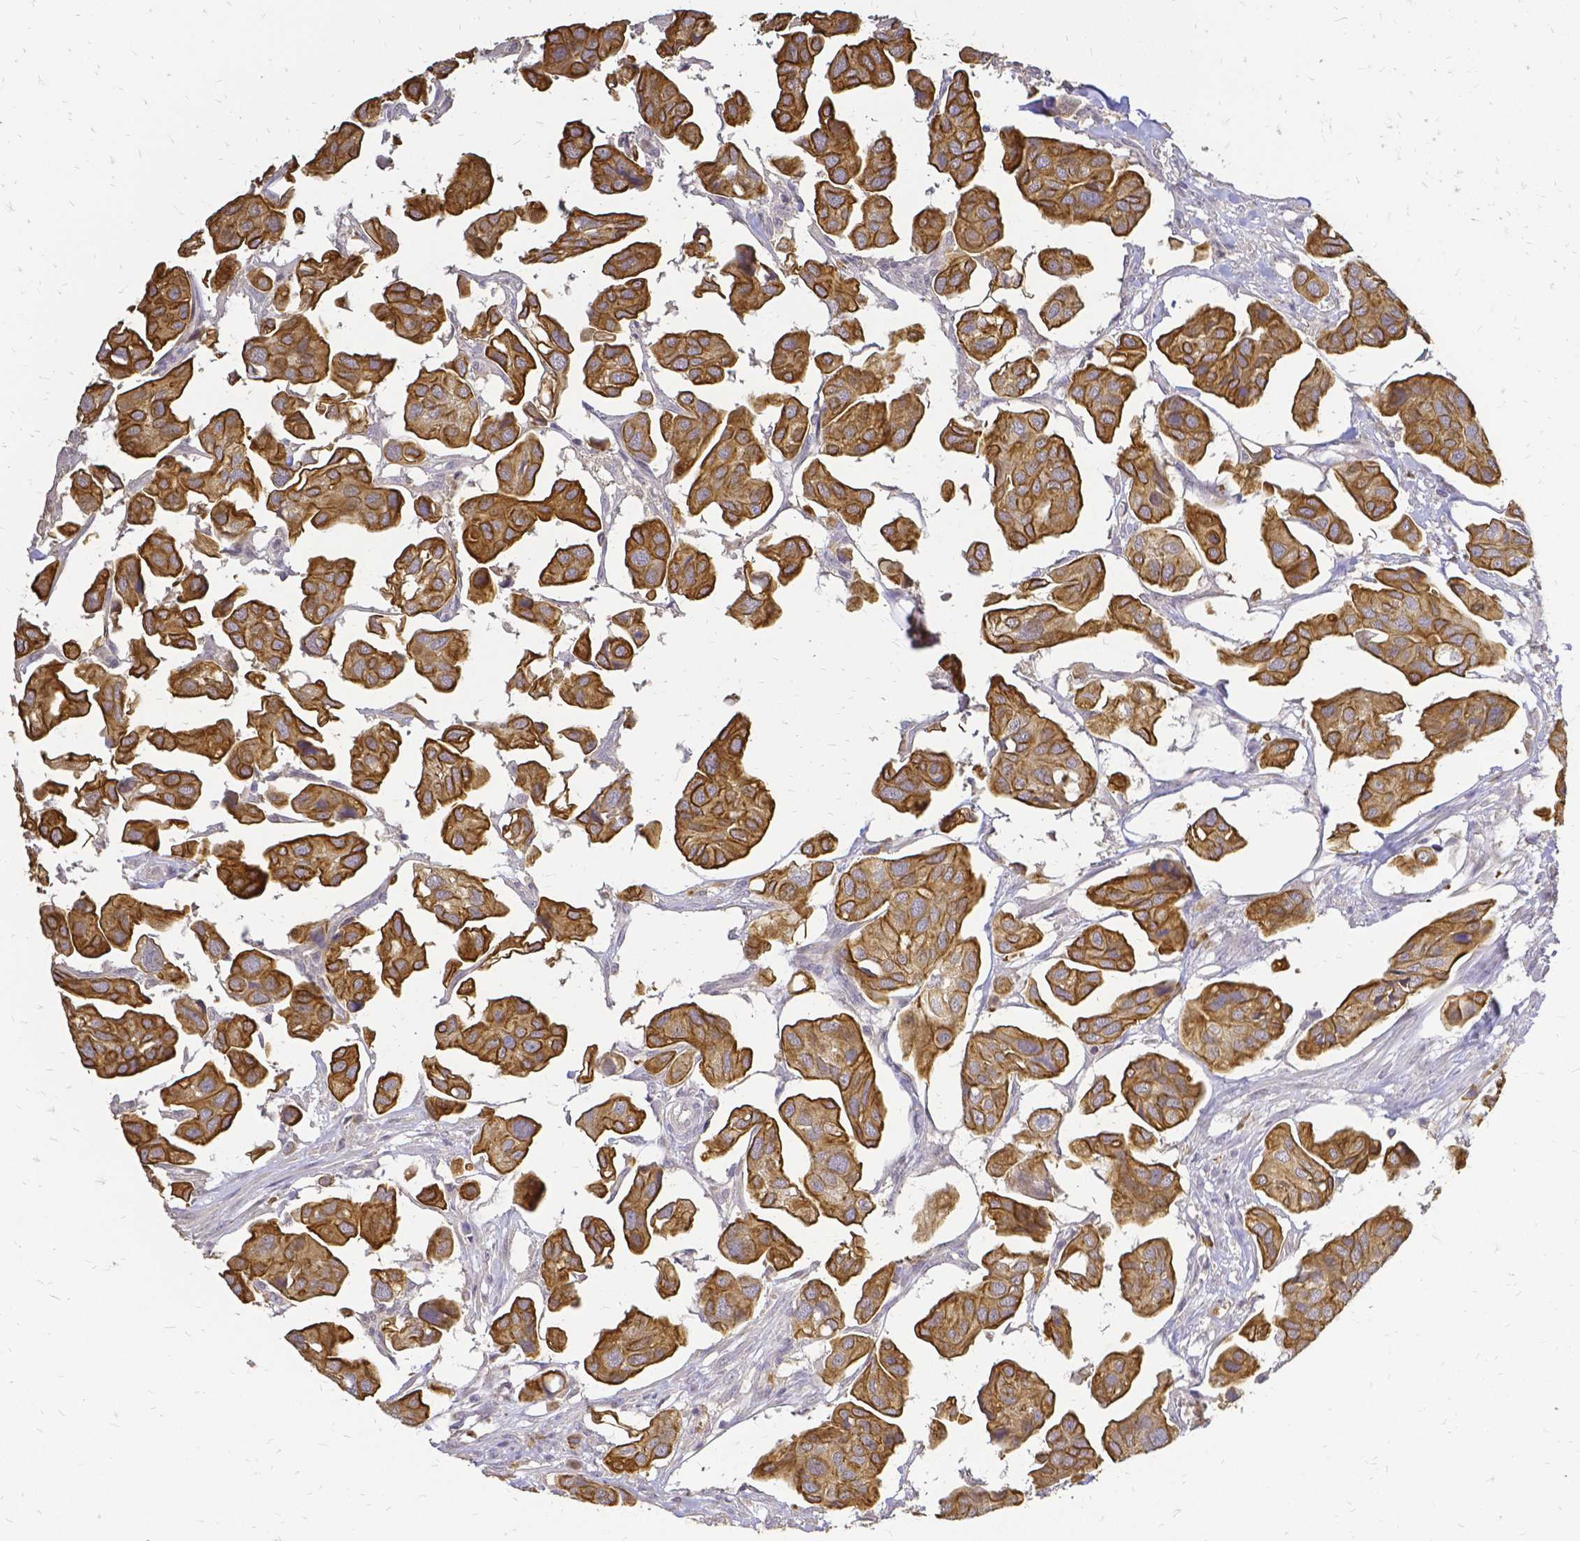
{"staining": {"intensity": "moderate", "quantity": ">75%", "location": "cytoplasmic/membranous"}, "tissue": "renal cancer", "cell_type": "Tumor cells", "image_type": "cancer", "snomed": [{"axis": "morphology", "description": "Adenocarcinoma, NOS"}, {"axis": "topography", "description": "Urinary bladder"}], "caption": "Human renal adenocarcinoma stained for a protein (brown) demonstrates moderate cytoplasmic/membranous positive staining in about >75% of tumor cells.", "gene": "CIB1", "patient": {"sex": "male", "age": 61}}